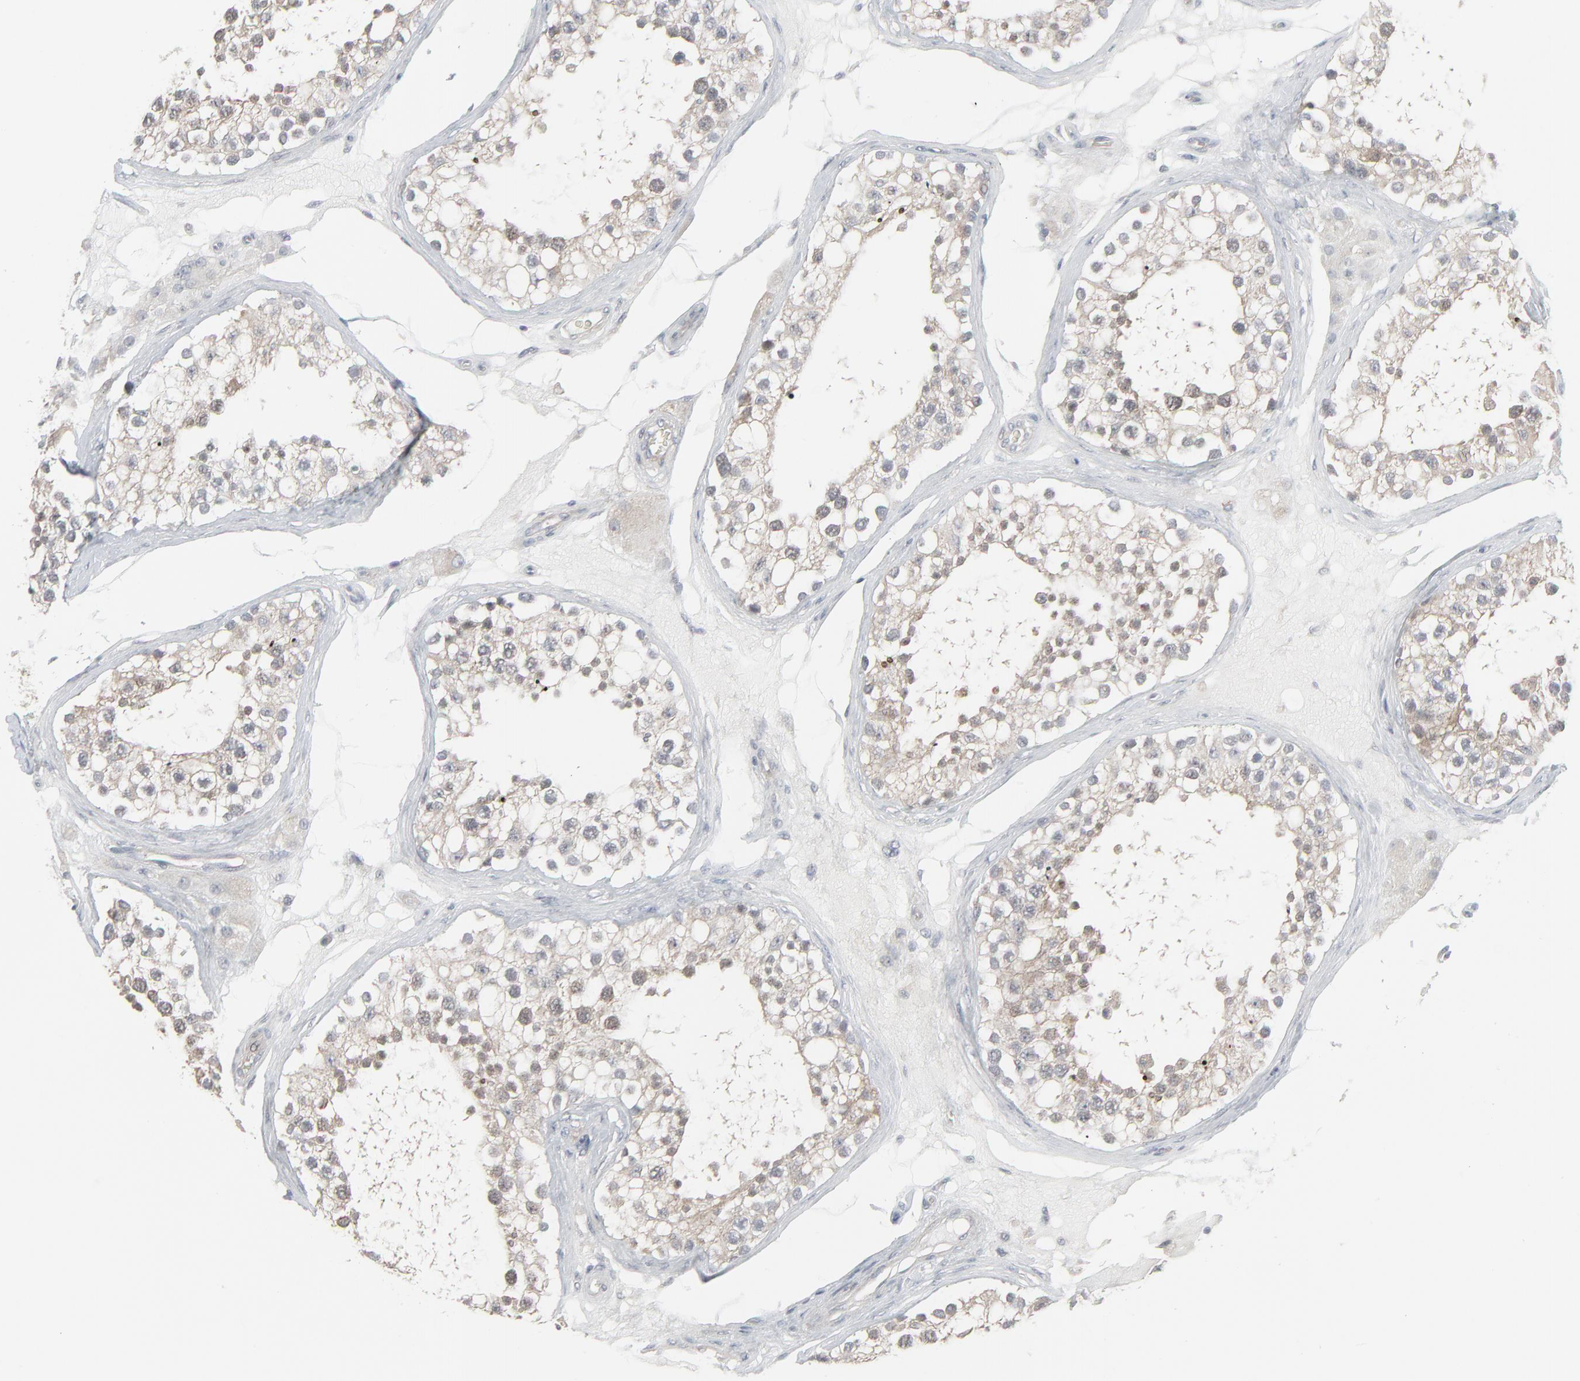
{"staining": {"intensity": "moderate", "quantity": ">75%", "location": "cytoplasmic/membranous"}, "tissue": "testis", "cell_type": "Cells in seminiferous ducts", "image_type": "normal", "snomed": [{"axis": "morphology", "description": "Normal tissue, NOS"}, {"axis": "topography", "description": "Testis"}], "caption": "Immunohistochemical staining of benign testis demonstrates >75% levels of moderate cytoplasmic/membranous protein positivity in about >75% of cells in seminiferous ducts. Using DAB (brown) and hematoxylin (blue) stains, captured at high magnification using brightfield microscopy.", "gene": "NEUROD1", "patient": {"sex": "male", "age": 68}}